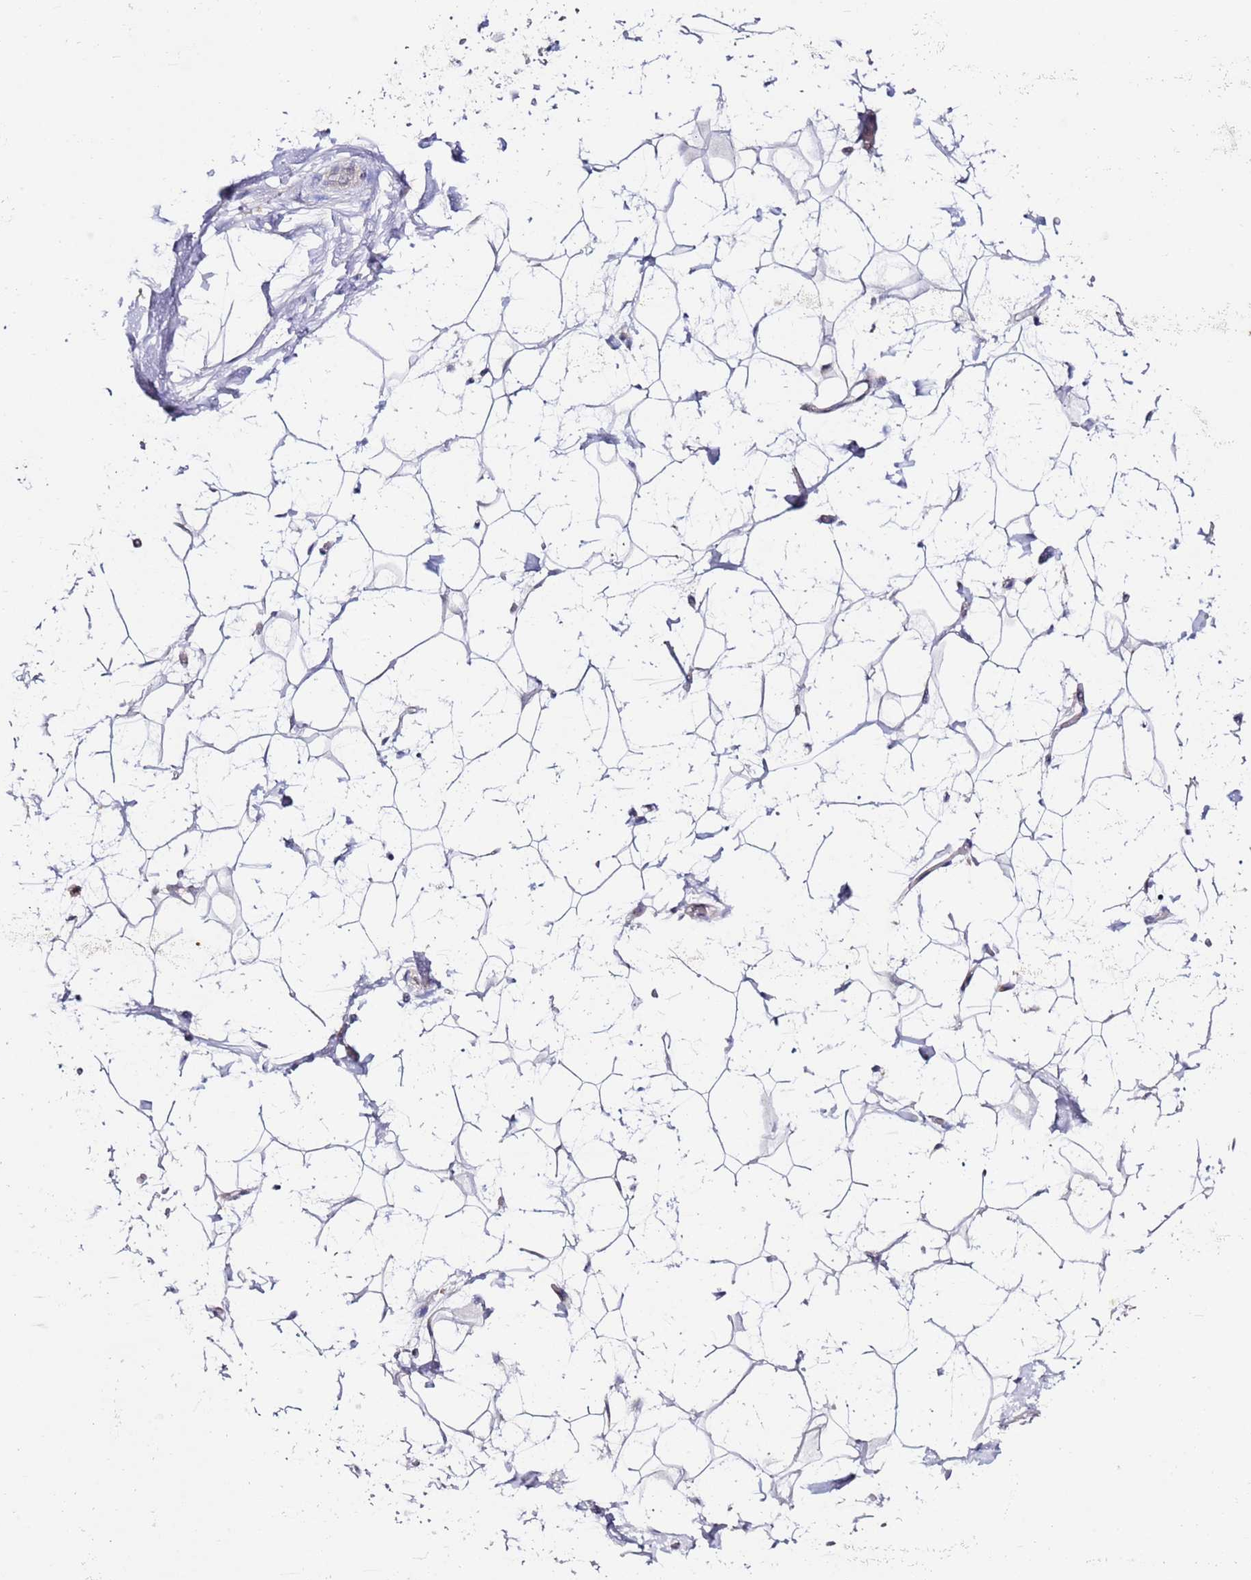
{"staining": {"intensity": "negative", "quantity": "none", "location": "none"}, "tissue": "adipose tissue", "cell_type": "Adipocytes", "image_type": "normal", "snomed": [{"axis": "morphology", "description": "Normal tissue, NOS"}, {"axis": "topography", "description": "Breast"}], "caption": "A photomicrograph of adipose tissue stained for a protein demonstrates no brown staining in adipocytes.", "gene": "CNOT9", "patient": {"sex": "female", "age": 26}}